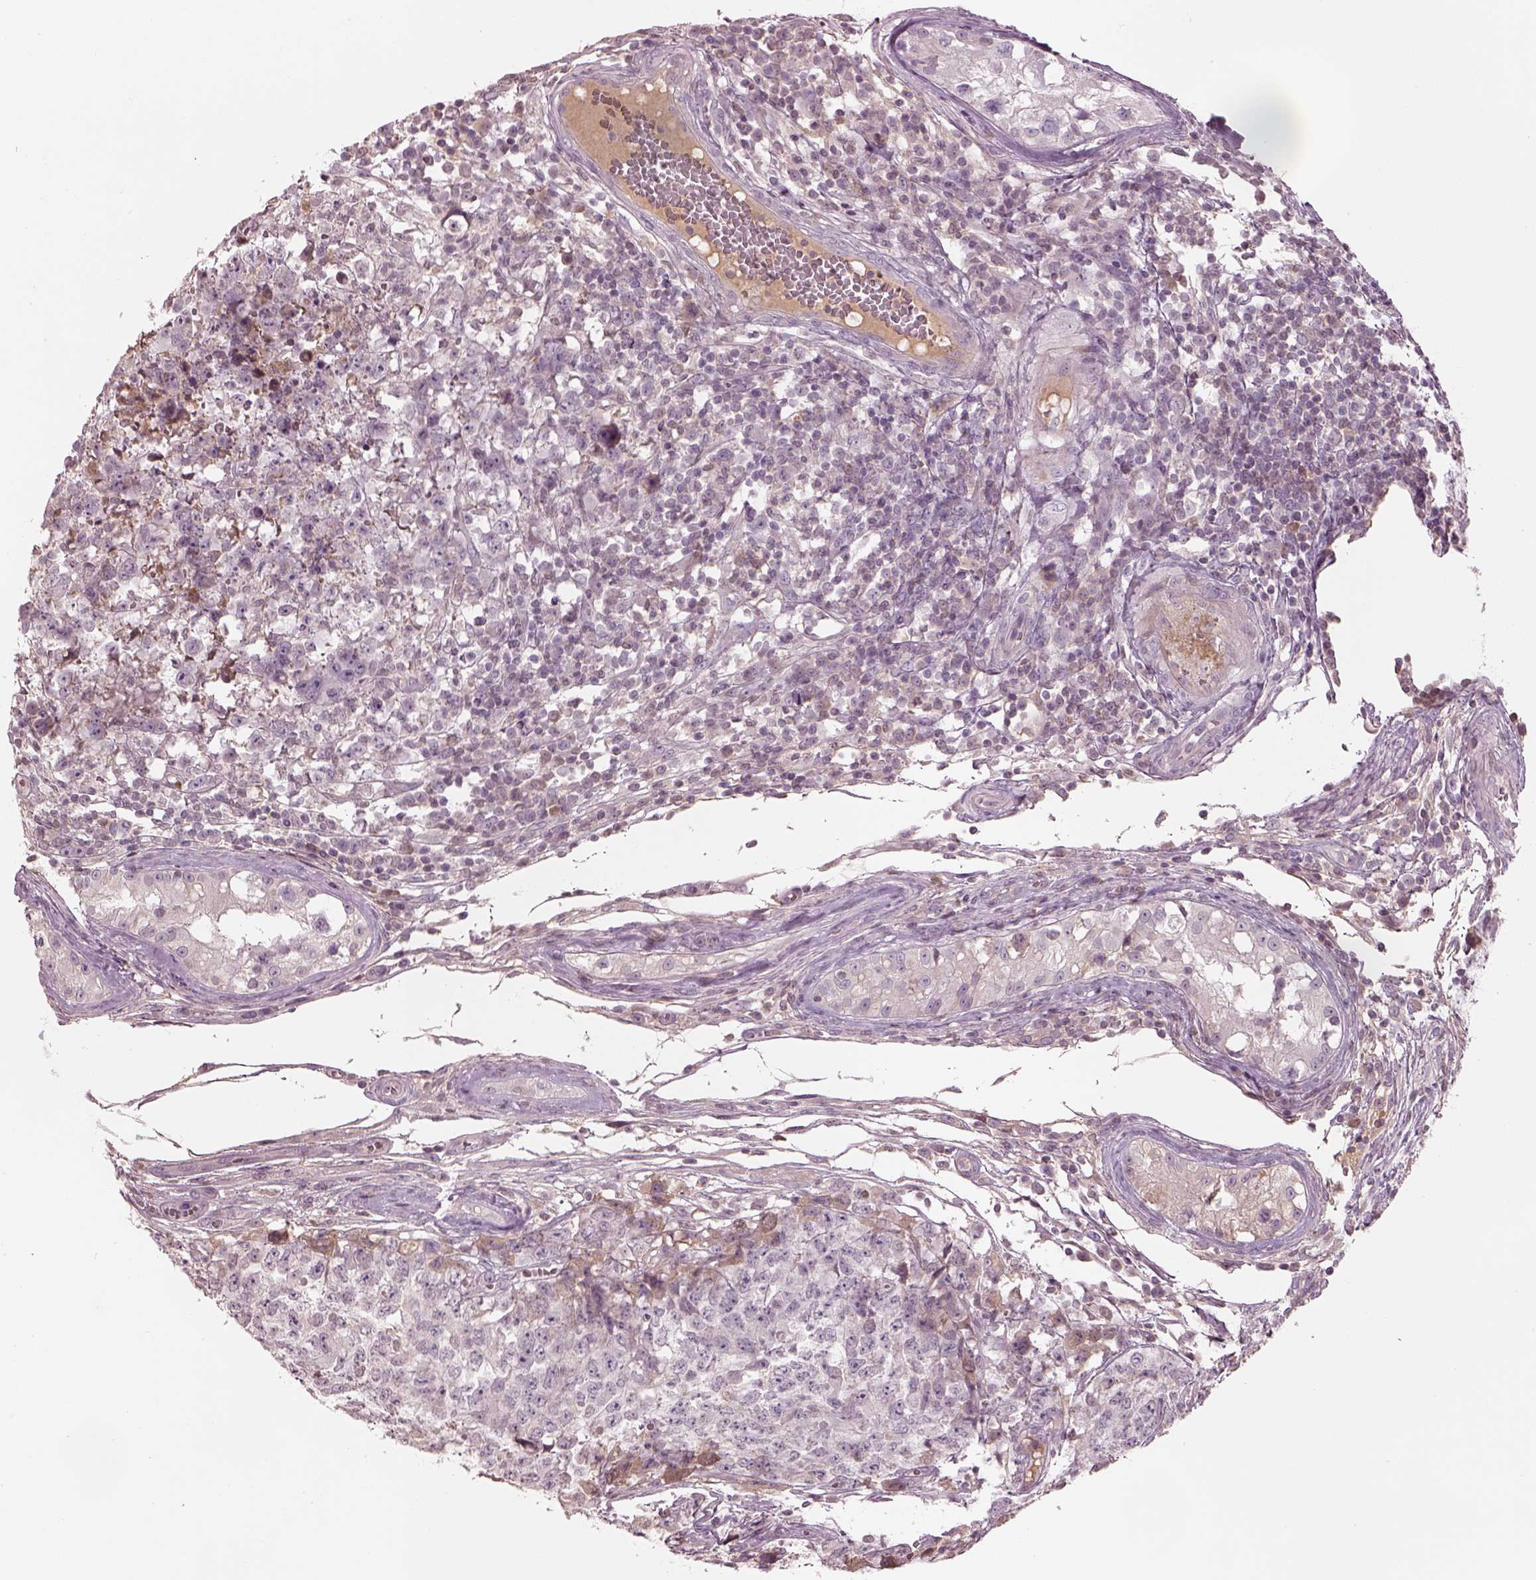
{"staining": {"intensity": "negative", "quantity": "none", "location": "none"}, "tissue": "testis cancer", "cell_type": "Tumor cells", "image_type": "cancer", "snomed": [{"axis": "morphology", "description": "Carcinoma, Embryonal, NOS"}, {"axis": "topography", "description": "Testis"}], "caption": "Immunohistochemistry (IHC) photomicrograph of neoplastic tissue: testis cancer stained with DAB (3,3'-diaminobenzidine) exhibits no significant protein expression in tumor cells.", "gene": "TLX3", "patient": {"sex": "male", "age": 23}}